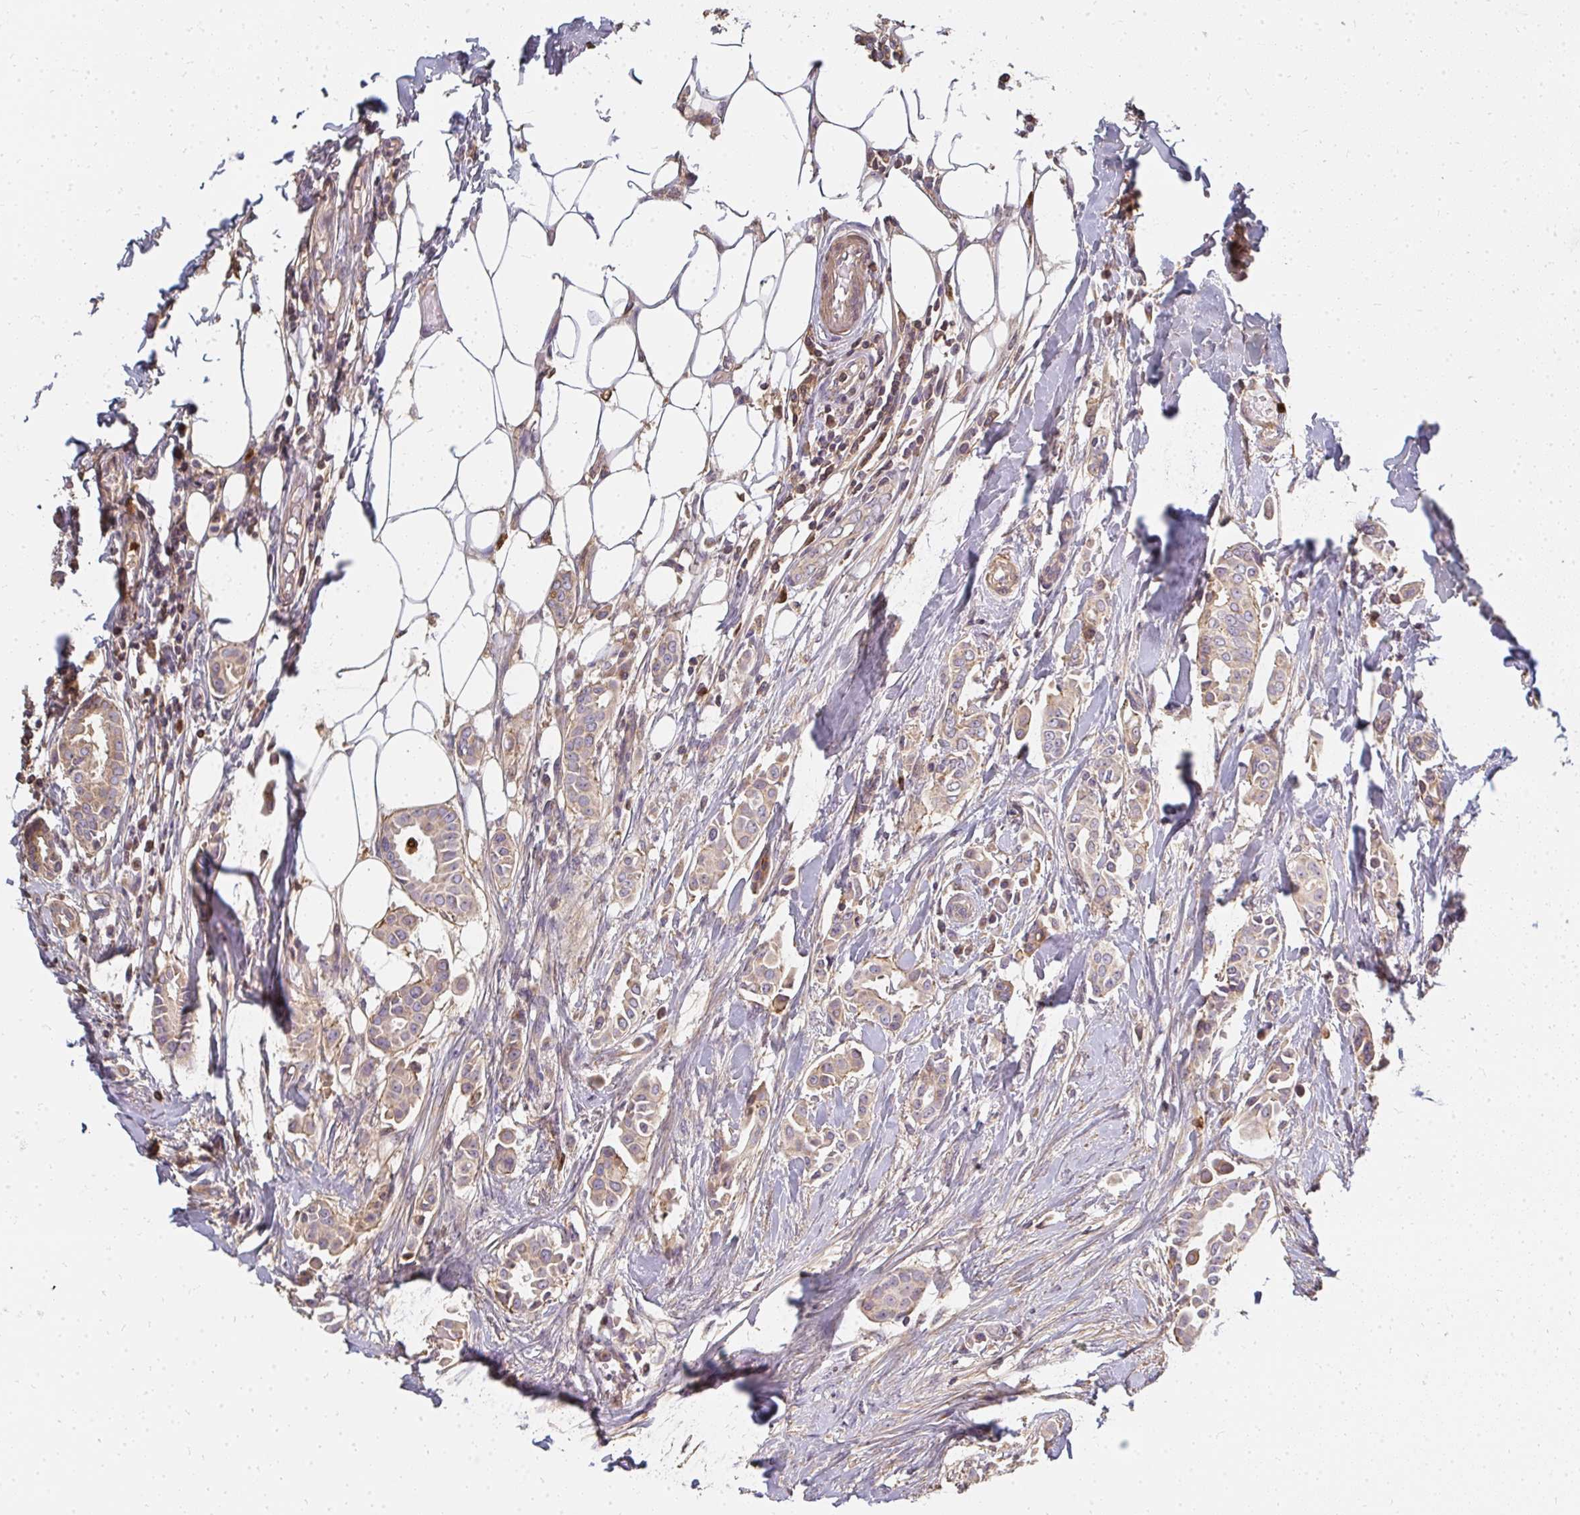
{"staining": {"intensity": "weak", "quantity": ">75%", "location": "cytoplasmic/membranous"}, "tissue": "breast cancer", "cell_type": "Tumor cells", "image_type": "cancer", "snomed": [{"axis": "morphology", "description": "Duct carcinoma"}, {"axis": "topography", "description": "Breast"}], "caption": "Protein analysis of breast cancer tissue exhibits weak cytoplasmic/membranous expression in approximately >75% of tumor cells.", "gene": "CNTRL", "patient": {"sex": "female", "age": 64}}